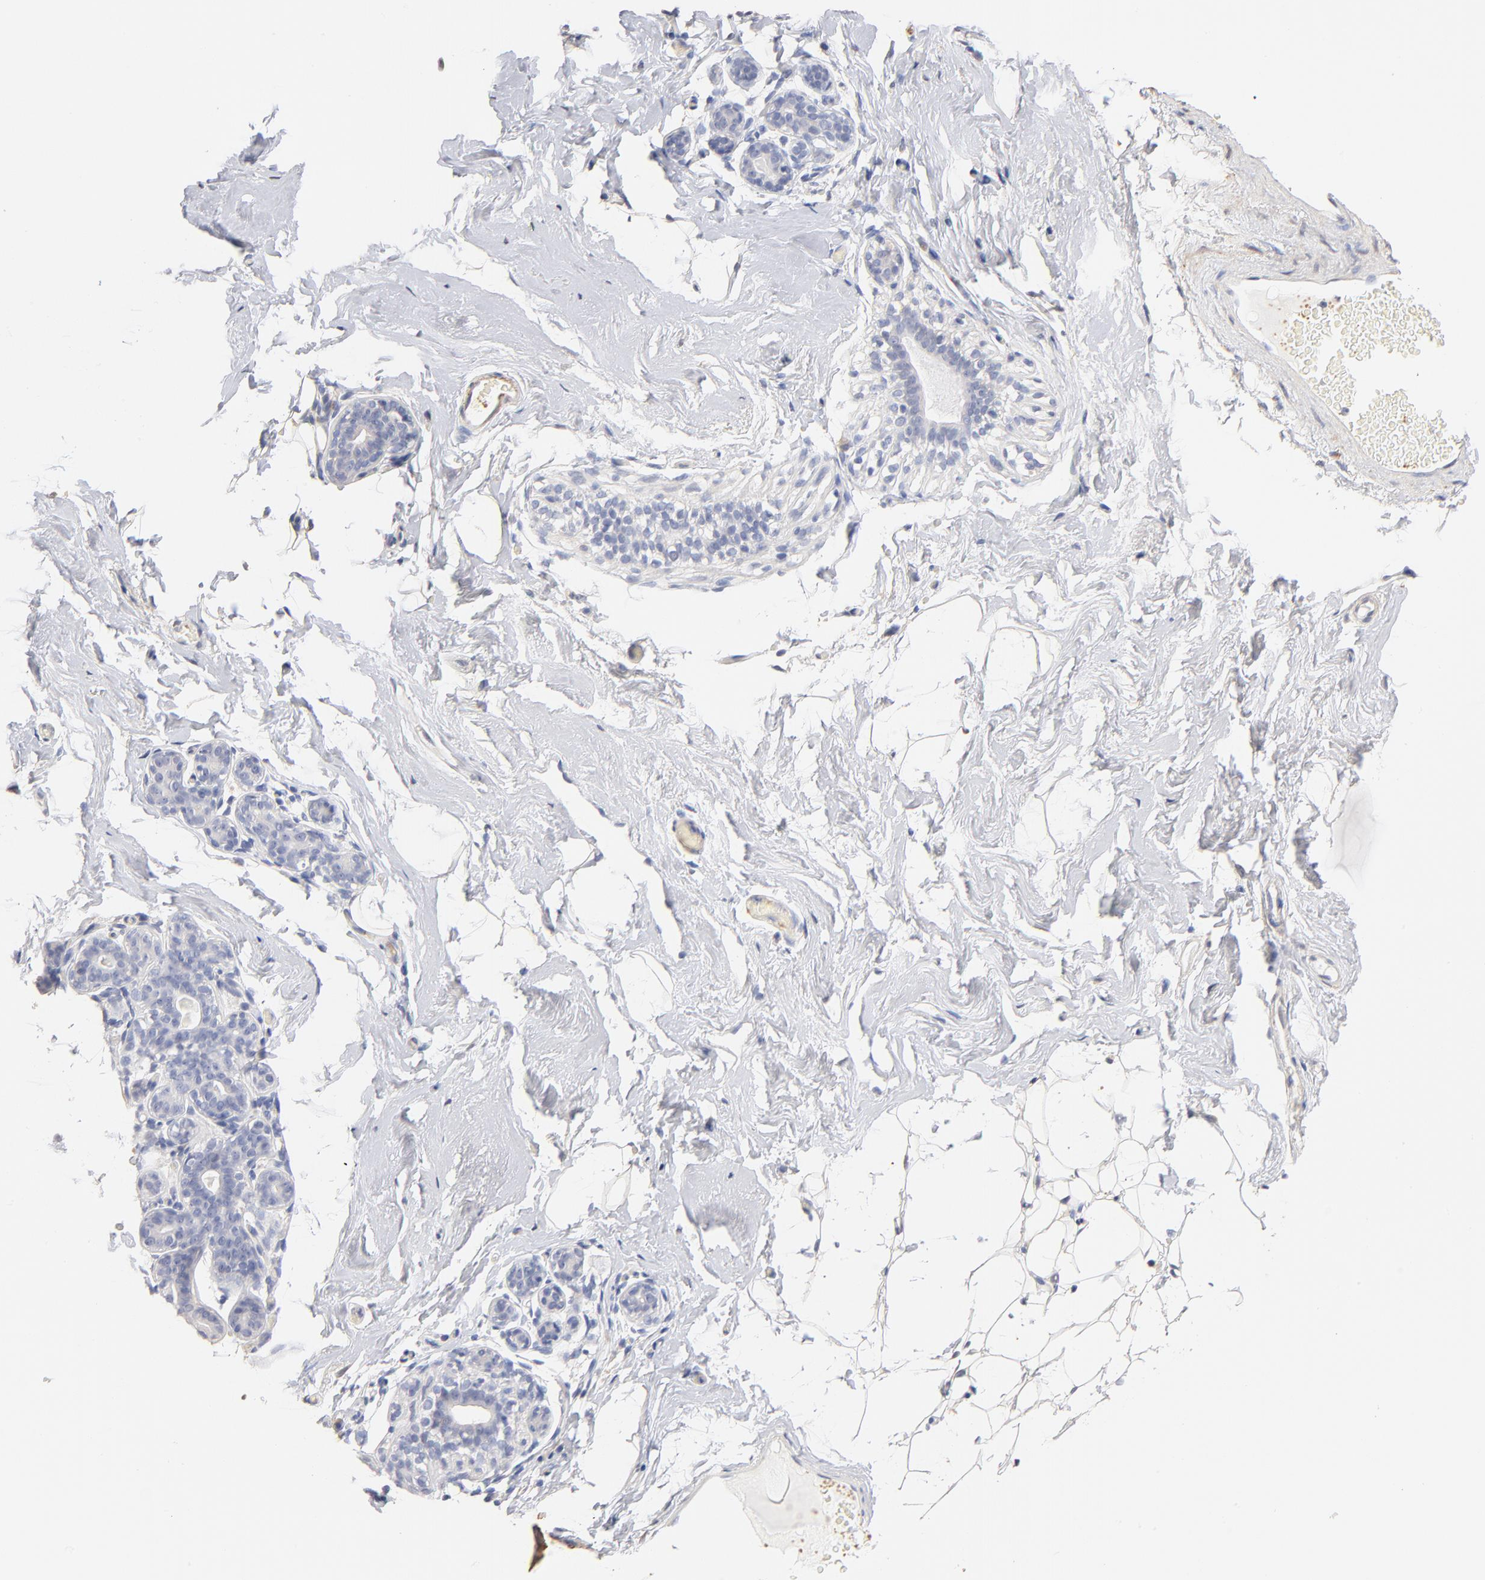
{"staining": {"intensity": "negative", "quantity": "none", "location": "none"}, "tissue": "breast", "cell_type": "Adipocytes", "image_type": "normal", "snomed": [{"axis": "morphology", "description": "Normal tissue, NOS"}, {"axis": "topography", "description": "Breast"}, {"axis": "topography", "description": "Soft tissue"}], "caption": "Immunohistochemistry histopathology image of unremarkable human breast stained for a protein (brown), which displays no staining in adipocytes. (DAB IHC, high magnification).", "gene": "ITGA8", "patient": {"sex": "female", "age": 75}}